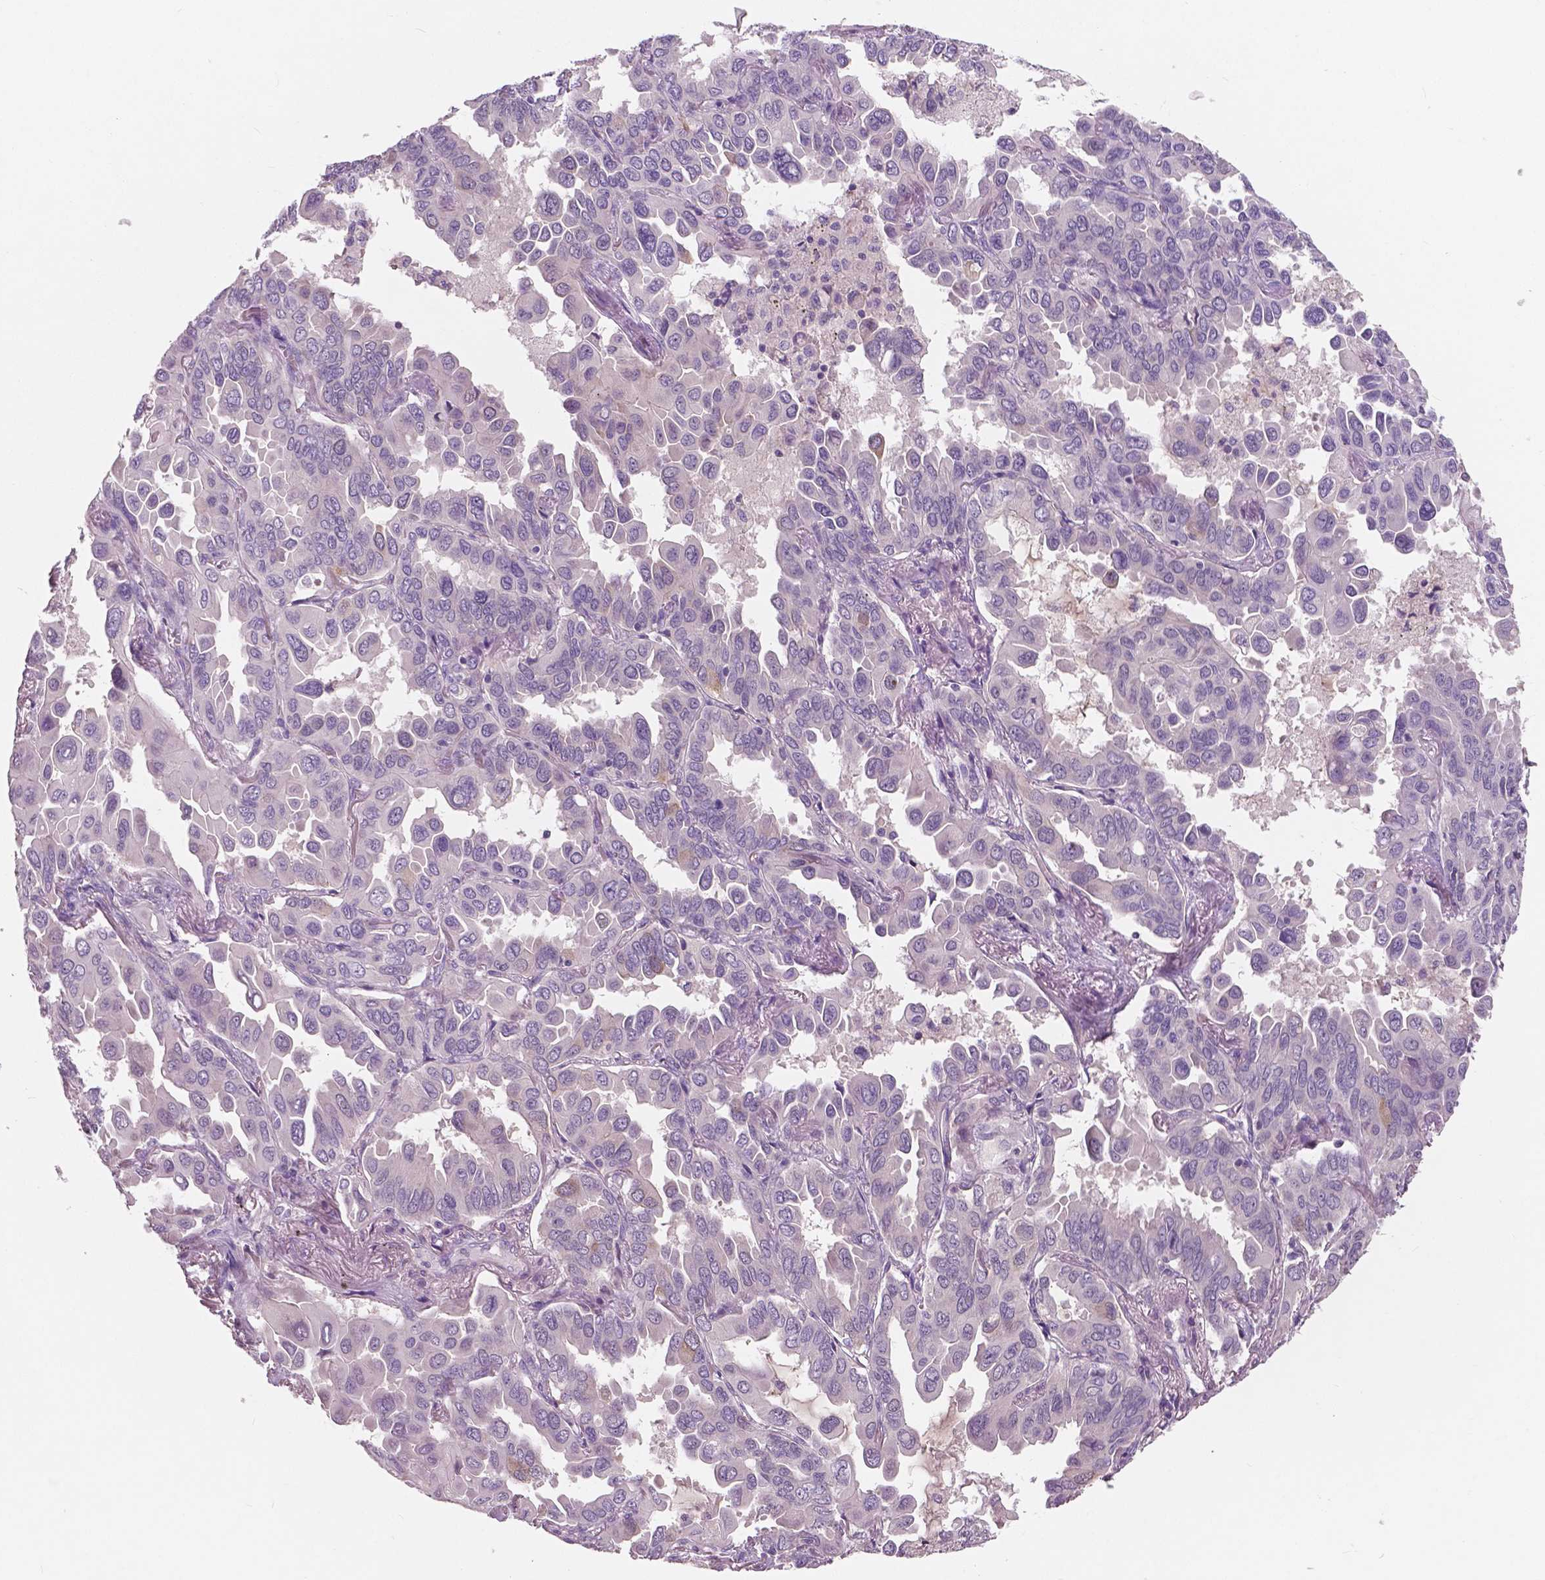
{"staining": {"intensity": "negative", "quantity": "none", "location": "none"}, "tissue": "lung cancer", "cell_type": "Tumor cells", "image_type": "cancer", "snomed": [{"axis": "morphology", "description": "Adenocarcinoma, NOS"}, {"axis": "topography", "description": "Lung"}], "caption": "Tumor cells show no significant staining in adenocarcinoma (lung).", "gene": "LSM14B", "patient": {"sex": "male", "age": 64}}